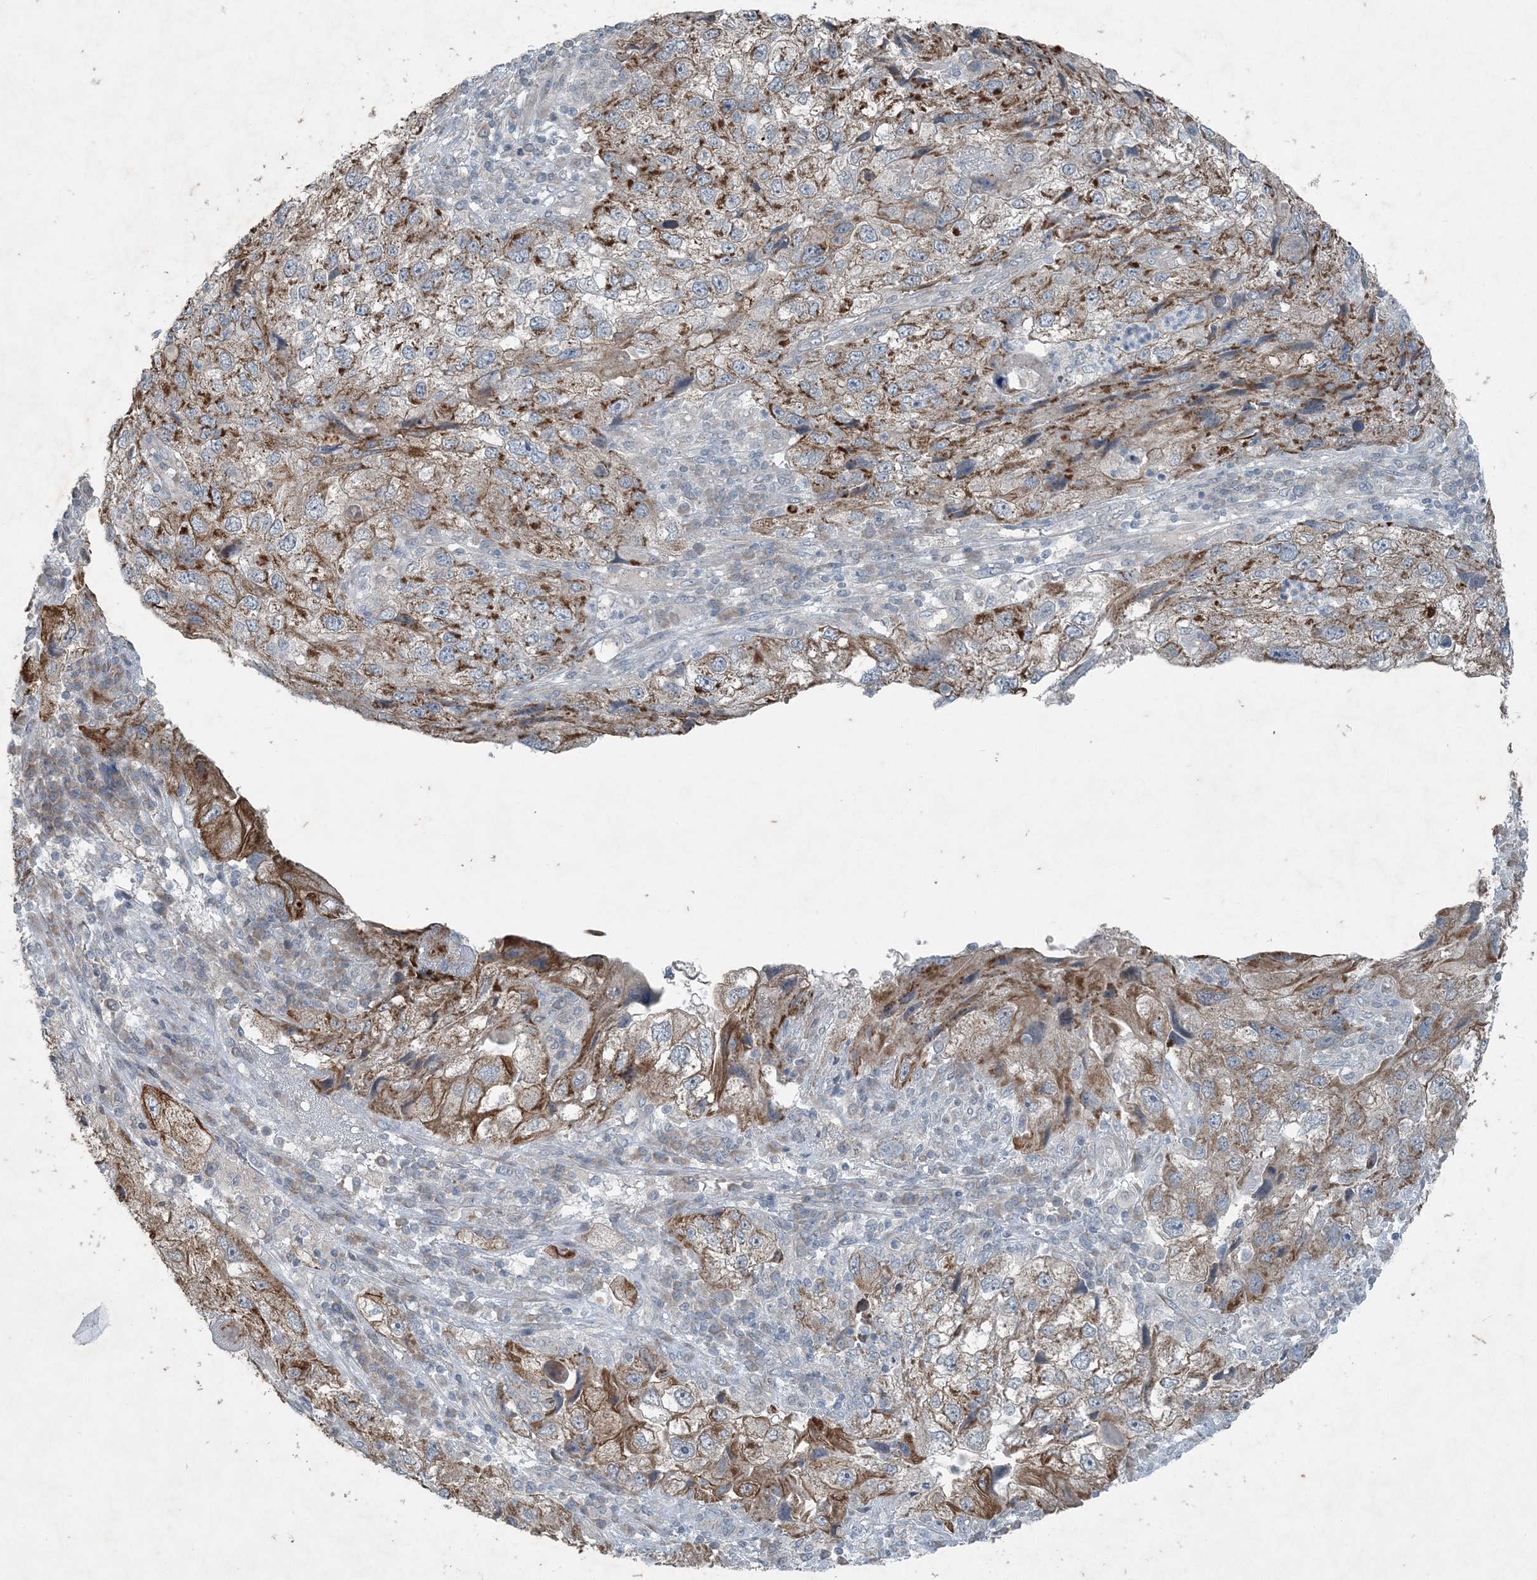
{"staining": {"intensity": "strong", "quantity": "<25%", "location": "cytoplasmic/membranous"}, "tissue": "endometrial cancer", "cell_type": "Tumor cells", "image_type": "cancer", "snomed": [{"axis": "morphology", "description": "Adenocarcinoma, NOS"}, {"axis": "topography", "description": "Endometrium"}], "caption": "Brown immunohistochemical staining in endometrial cancer (adenocarcinoma) displays strong cytoplasmic/membranous expression in approximately <25% of tumor cells.", "gene": "PC", "patient": {"sex": "female", "age": 49}}